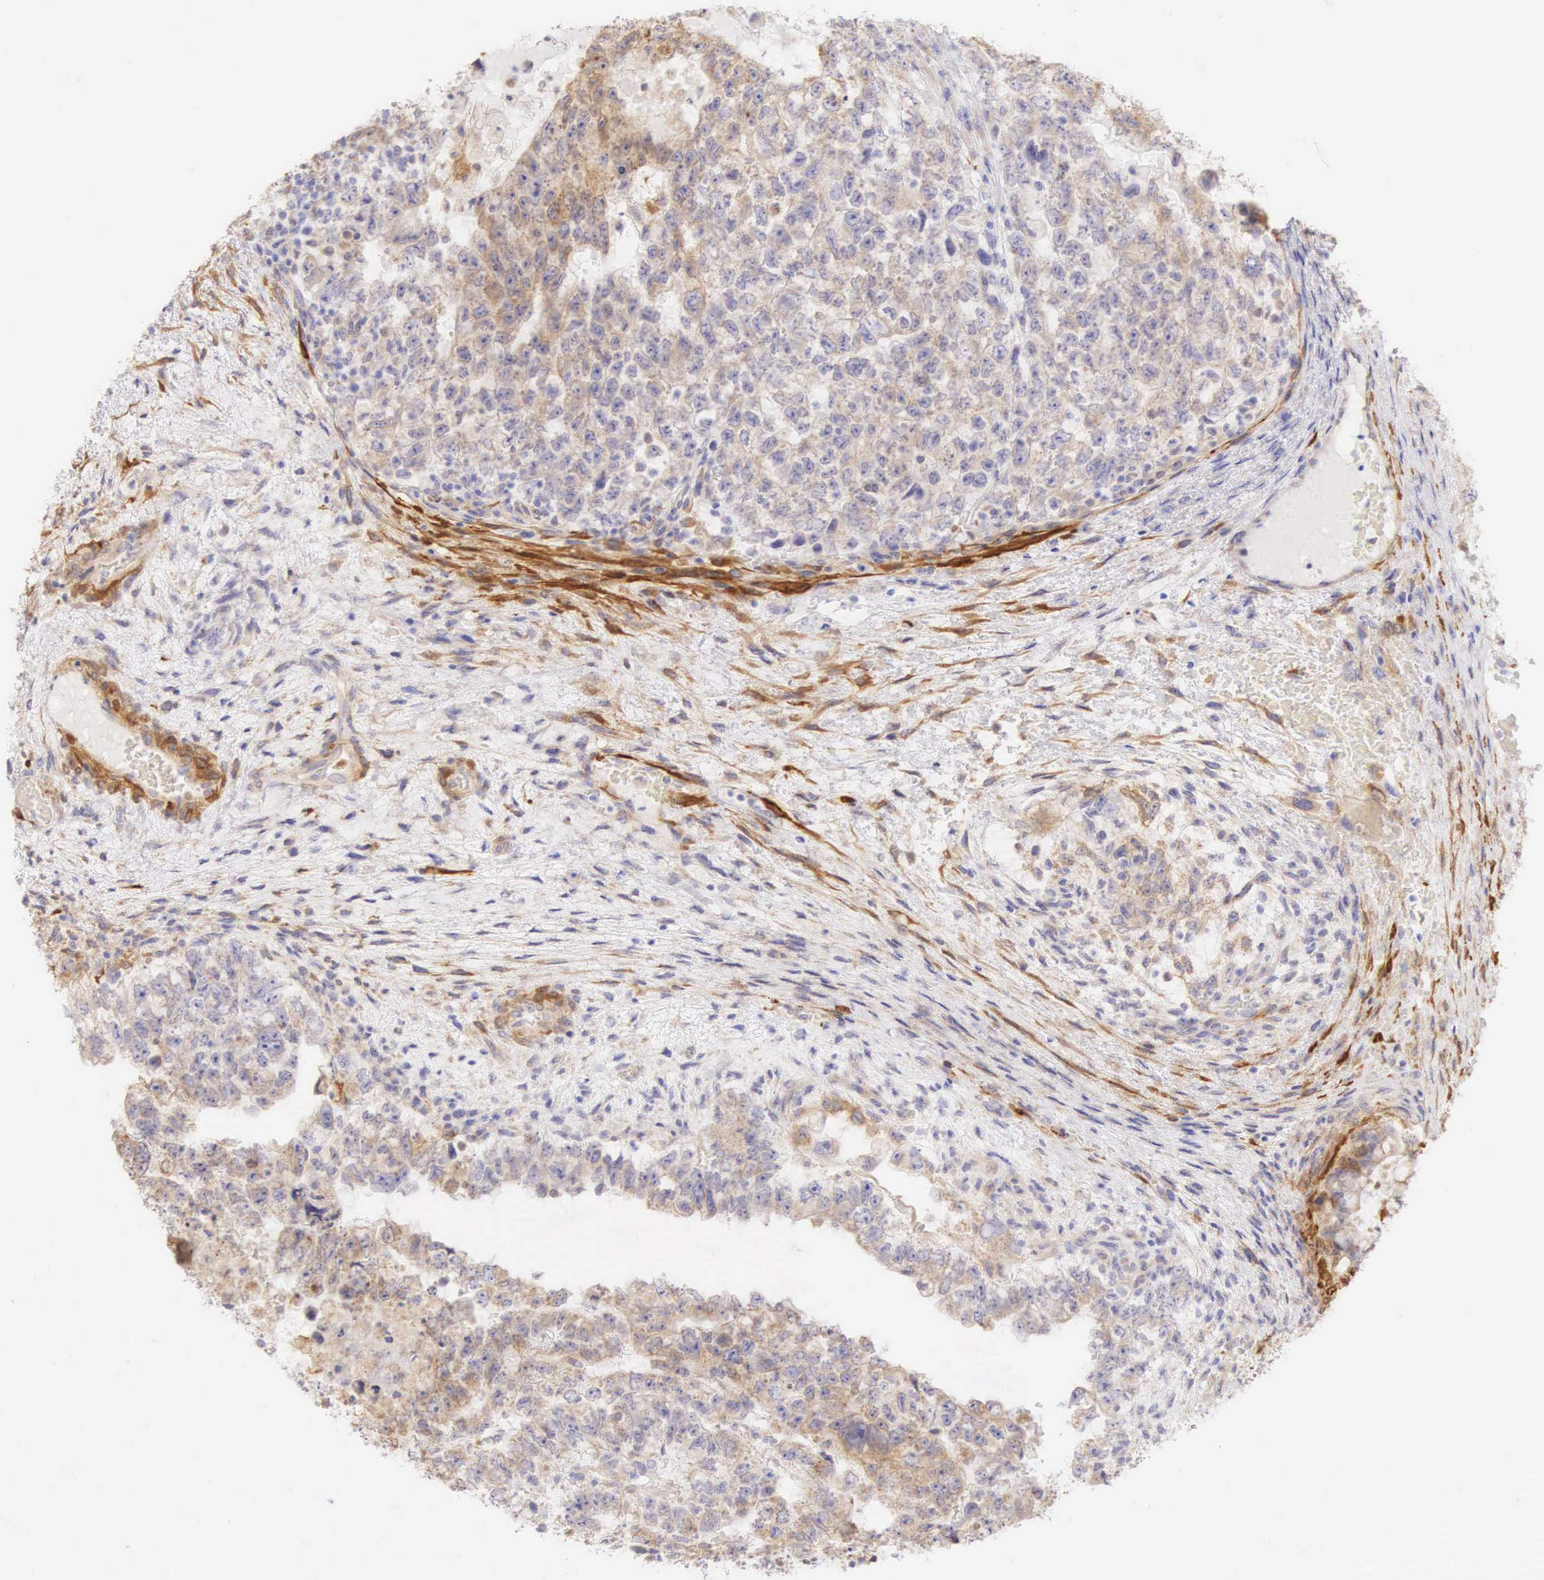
{"staining": {"intensity": "weak", "quantity": "25%-75%", "location": "cytoplasmic/membranous"}, "tissue": "testis cancer", "cell_type": "Tumor cells", "image_type": "cancer", "snomed": [{"axis": "morphology", "description": "Carcinoma, Embryonal, NOS"}, {"axis": "topography", "description": "Testis"}], "caption": "Immunohistochemical staining of human testis cancer (embryonal carcinoma) displays weak cytoplasmic/membranous protein positivity in approximately 25%-75% of tumor cells. (DAB (3,3'-diaminobenzidine) IHC with brightfield microscopy, high magnification).", "gene": "CNN1", "patient": {"sex": "male", "age": 36}}